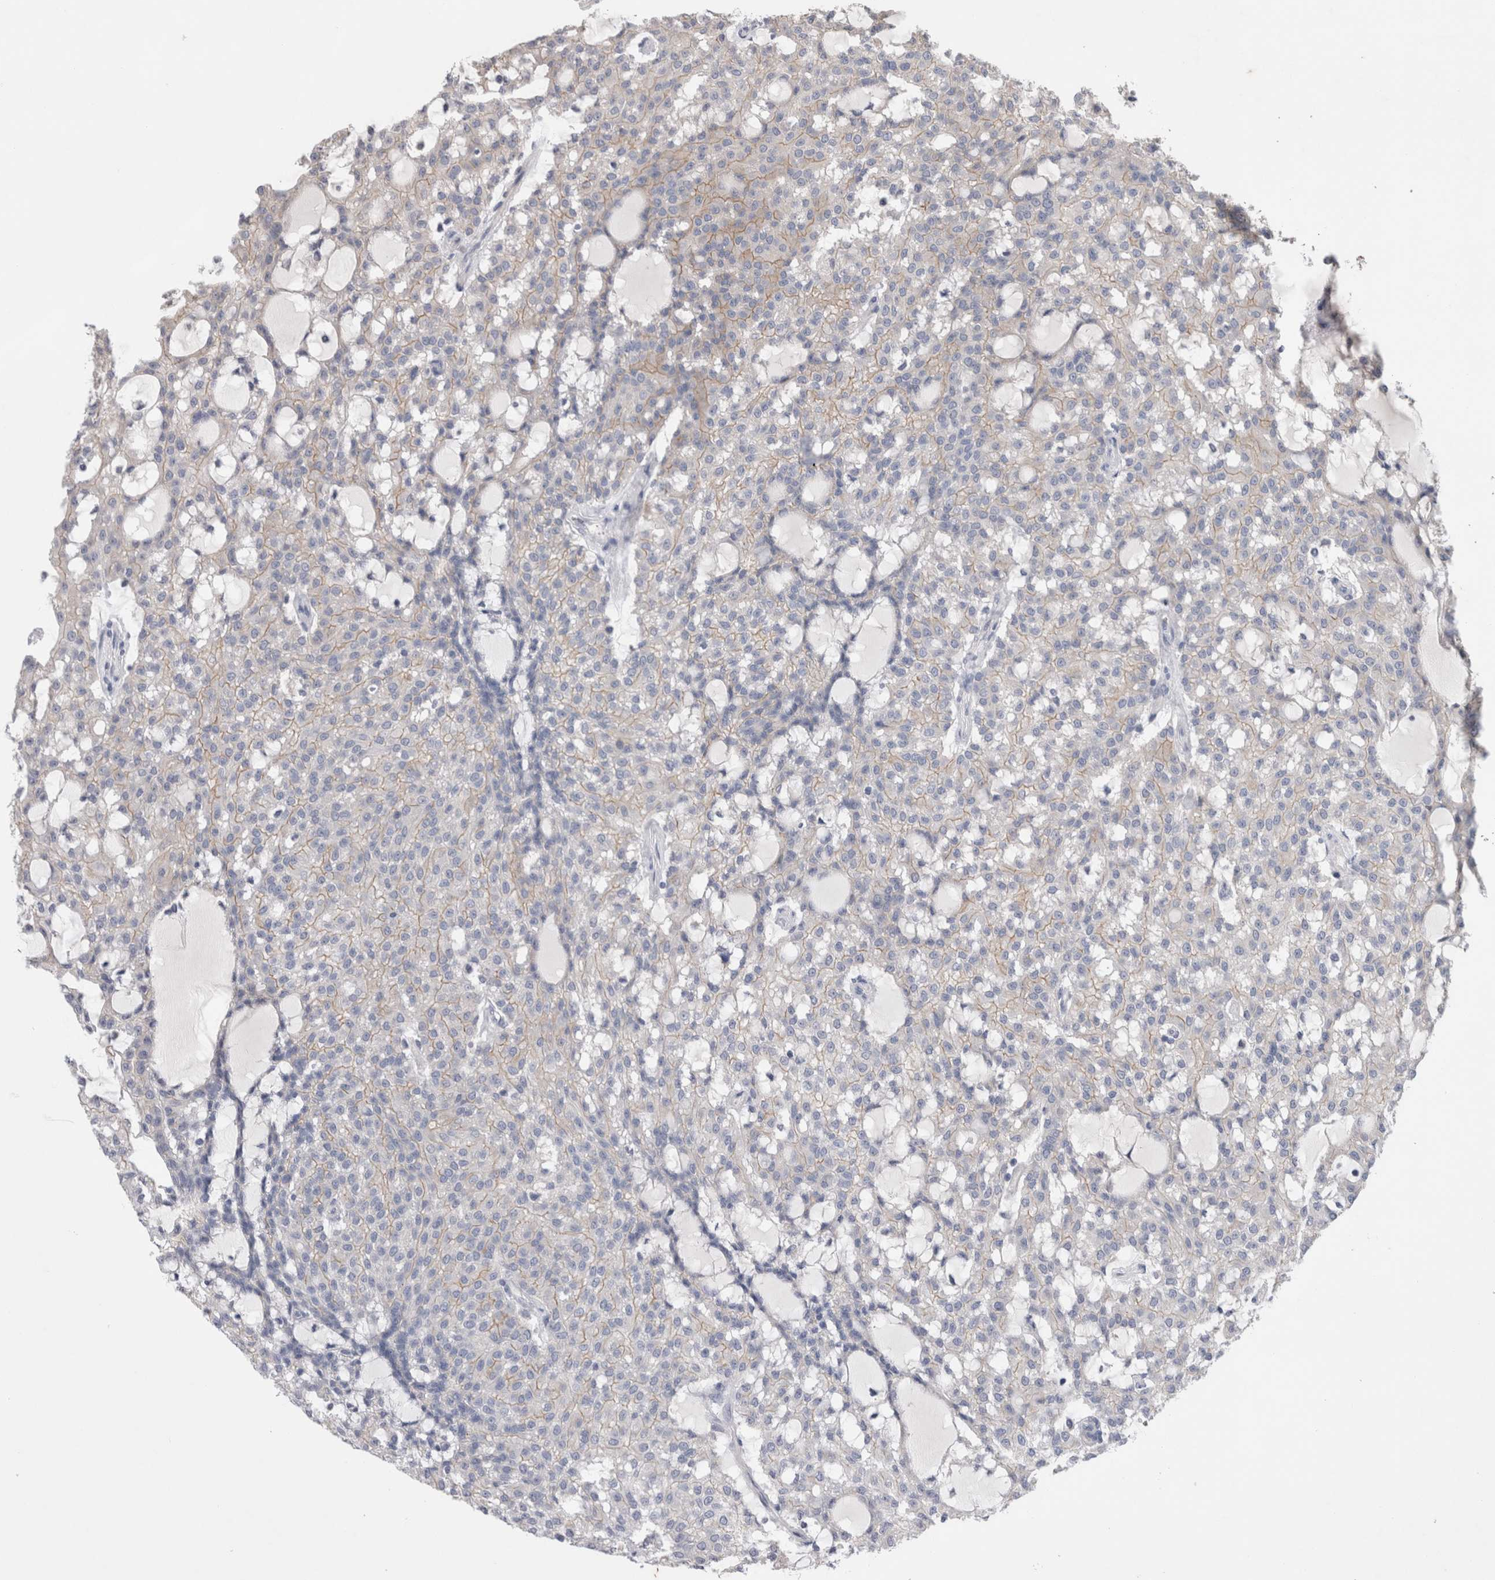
{"staining": {"intensity": "weak", "quantity": "25%-75%", "location": "cytoplasmic/membranous"}, "tissue": "renal cancer", "cell_type": "Tumor cells", "image_type": "cancer", "snomed": [{"axis": "morphology", "description": "Adenocarcinoma, NOS"}, {"axis": "topography", "description": "Kidney"}], "caption": "Immunohistochemistry of human renal cancer (adenocarcinoma) displays low levels of weak cytoplasmic/membranous staining in about 25%-75% of tumor cells.", "gene": "OTOR", "patient": {"sex": "male", "age": 63}}